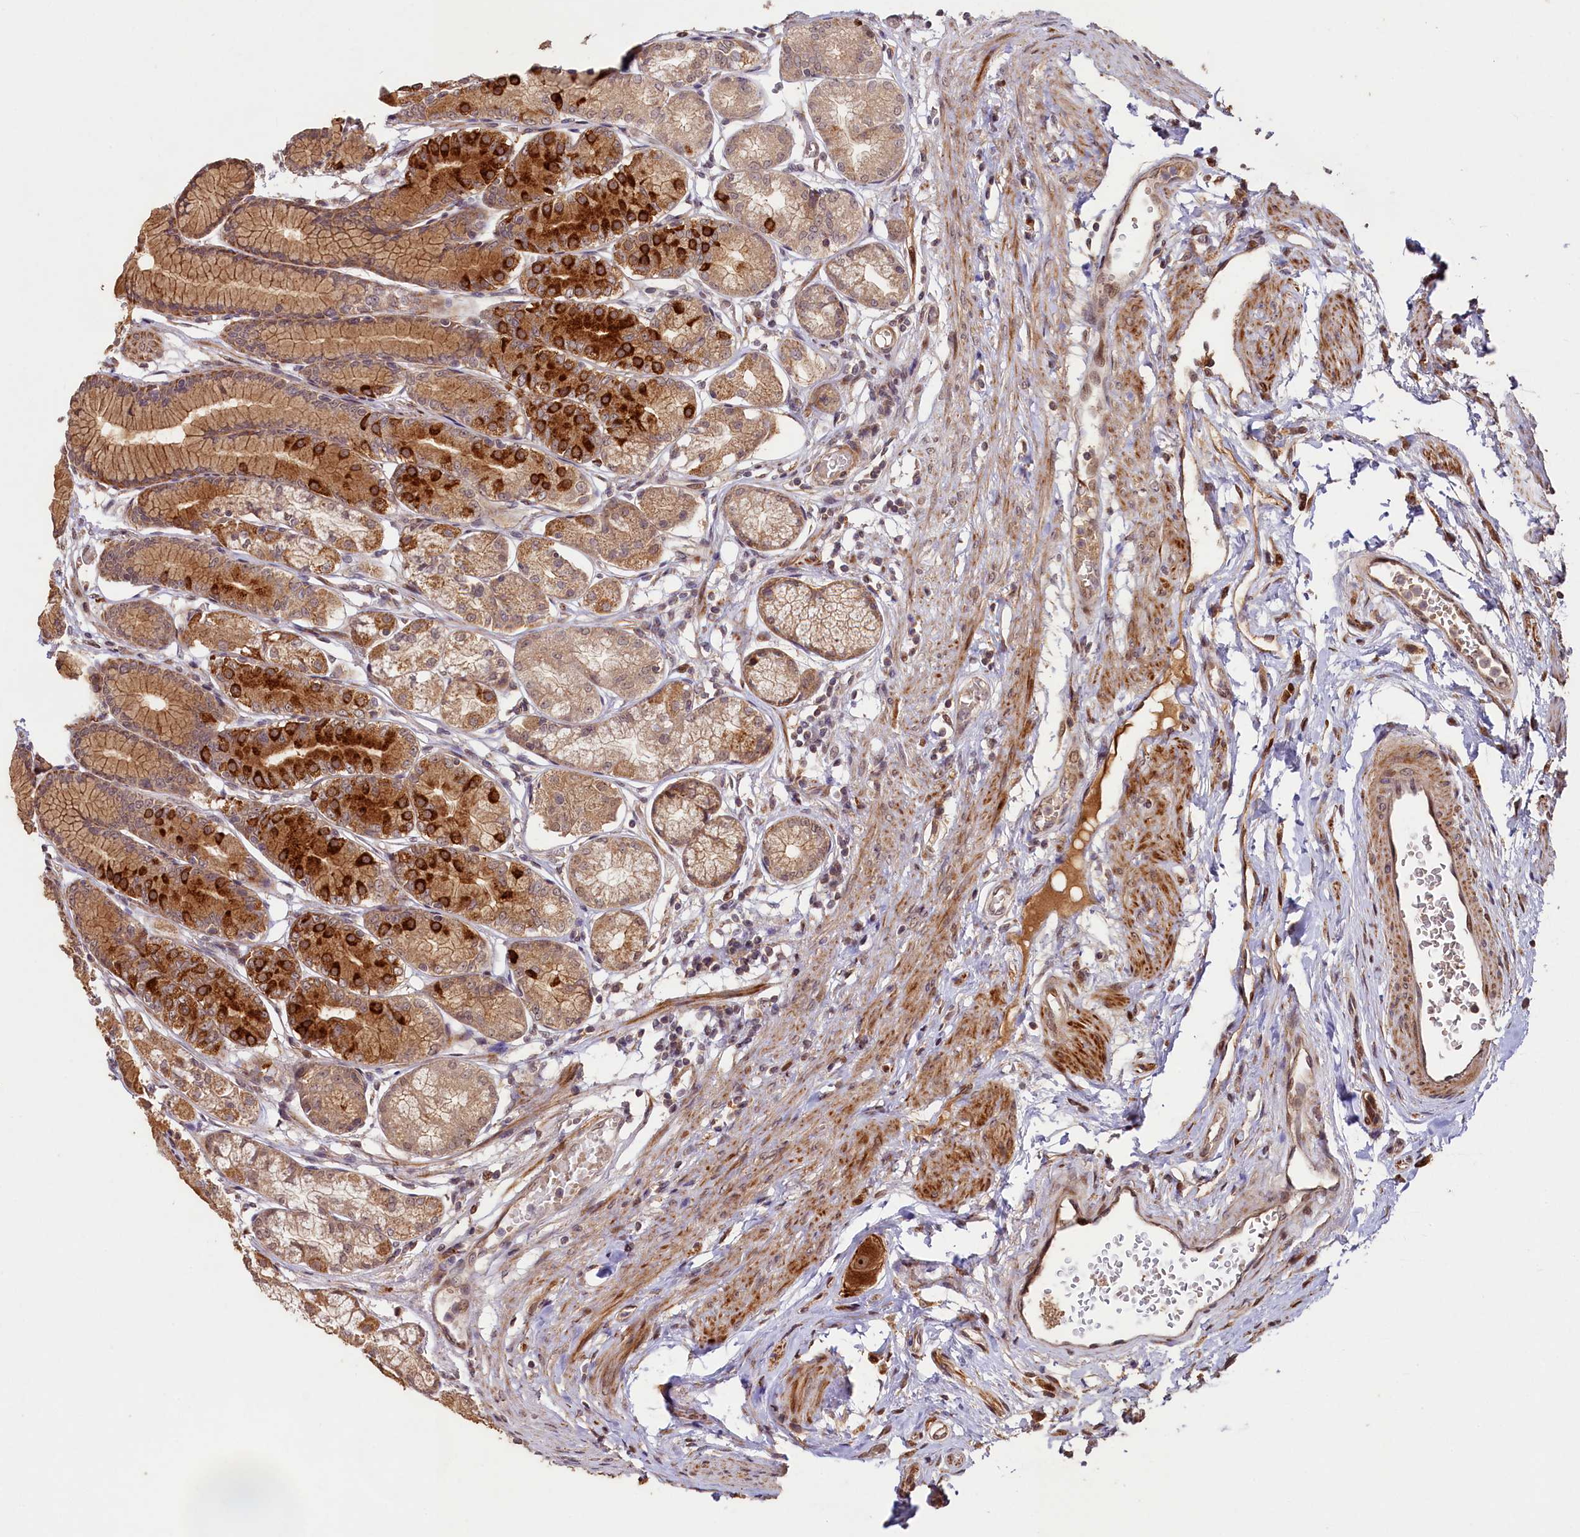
{"staining": {"intensity": "strong", "quantity": ">75%", "location": "cytoplasmic/membranous"}, "tissue": "stomach", "cell_type": "Glandular cells", "image_type": "normal", "snomed": [{"axis": "morphology", "description": "Normal tissue, NOS"}, {"axis": "morphology", "description": "Adenocarcinoma, NOS"}, {"axis": "morphology", "description": "Adenocarcinoma, High grade"}, {"axis": "topography", "description": "Stomach, upper"}, {"axis": "topography", "description": "Stomach"}], "caption": "Protein expression analysis of benign stomach displays strong cytoplasmic/membranous staining in about >75% of glandular cells.", "gene": "SHPRH", "patient": {"sex": "female", "age": 65}}